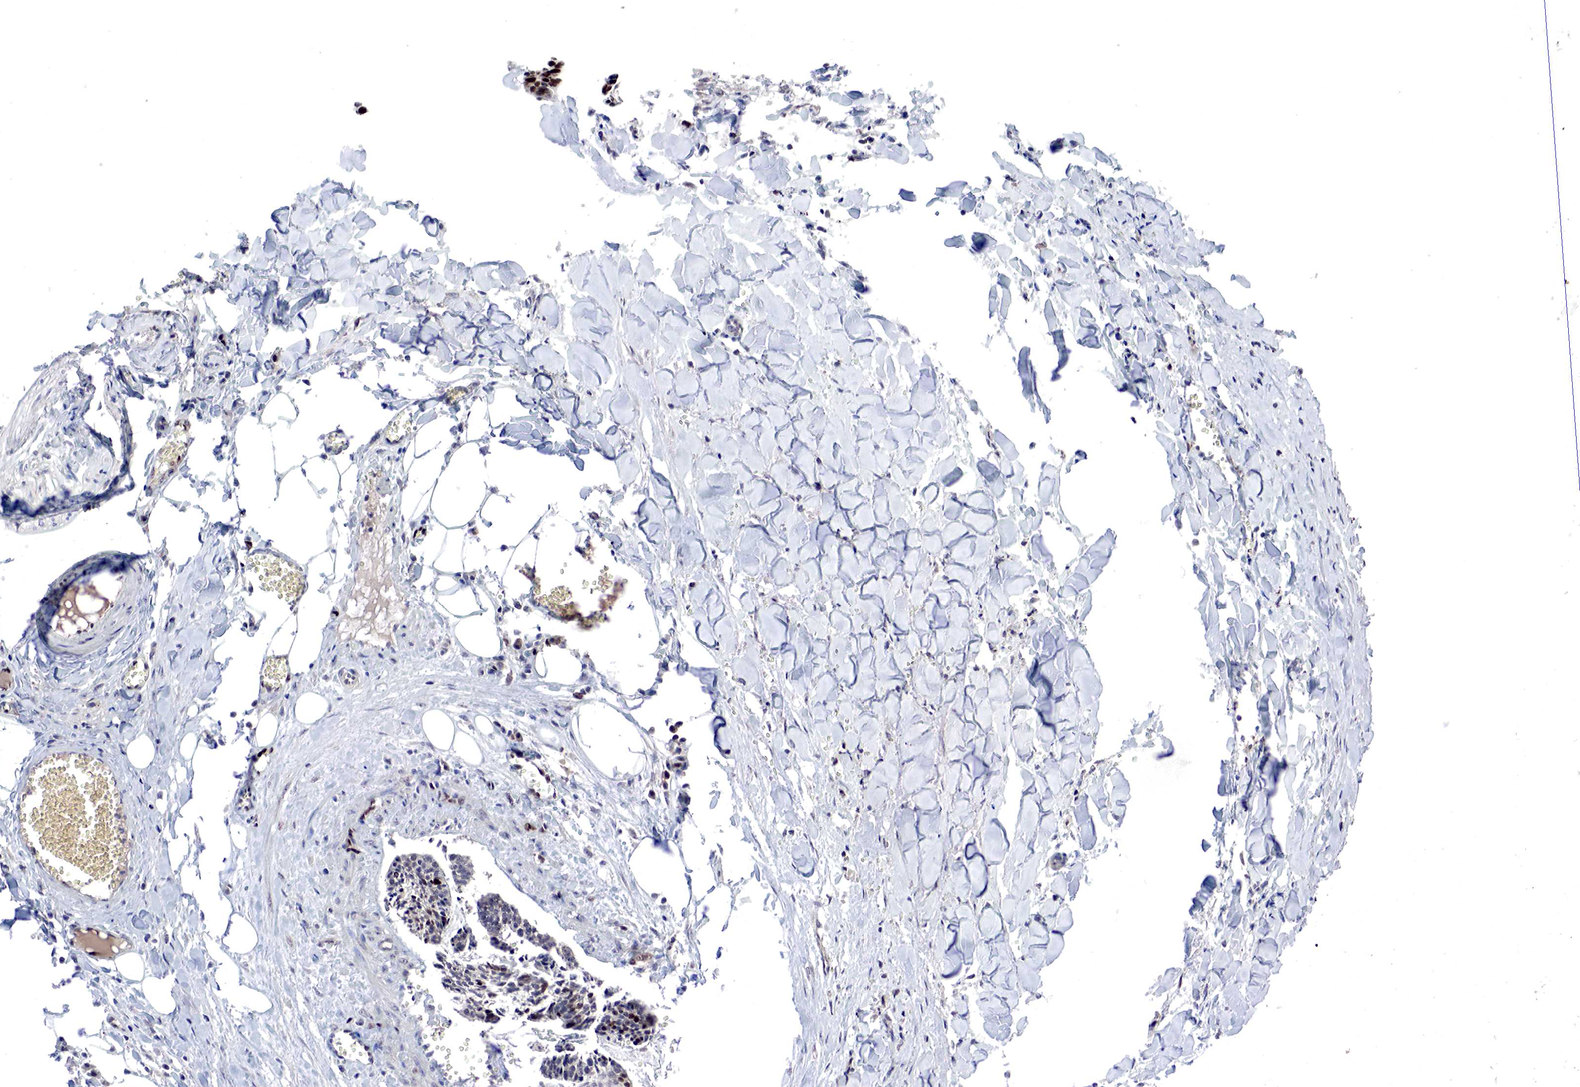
{"staining": {"intensity": "negative", "quantity": "none", "location": "none"}, "tissue": "head and neck cancer", "cell_type": "Tumor cells", "image_type": "cancer", "snomed": [{"axis": "morphology", "description": "Squamous cell carcinoma, NOS"}, {"axis": "topography", "description": "Salivary gland"}, {"axis": "topography", "description": "Head-Neck"}], "caption": "DAB (3,3'-diaminobenzidine) immunohistochemical staining of head and neck cancer (squamous cell carcinoma) displays no significant expression in tumor cells. Nuclei are stained in blue.", "gene": "DACH2", "patient": {"sex": "male", "age": 70}}